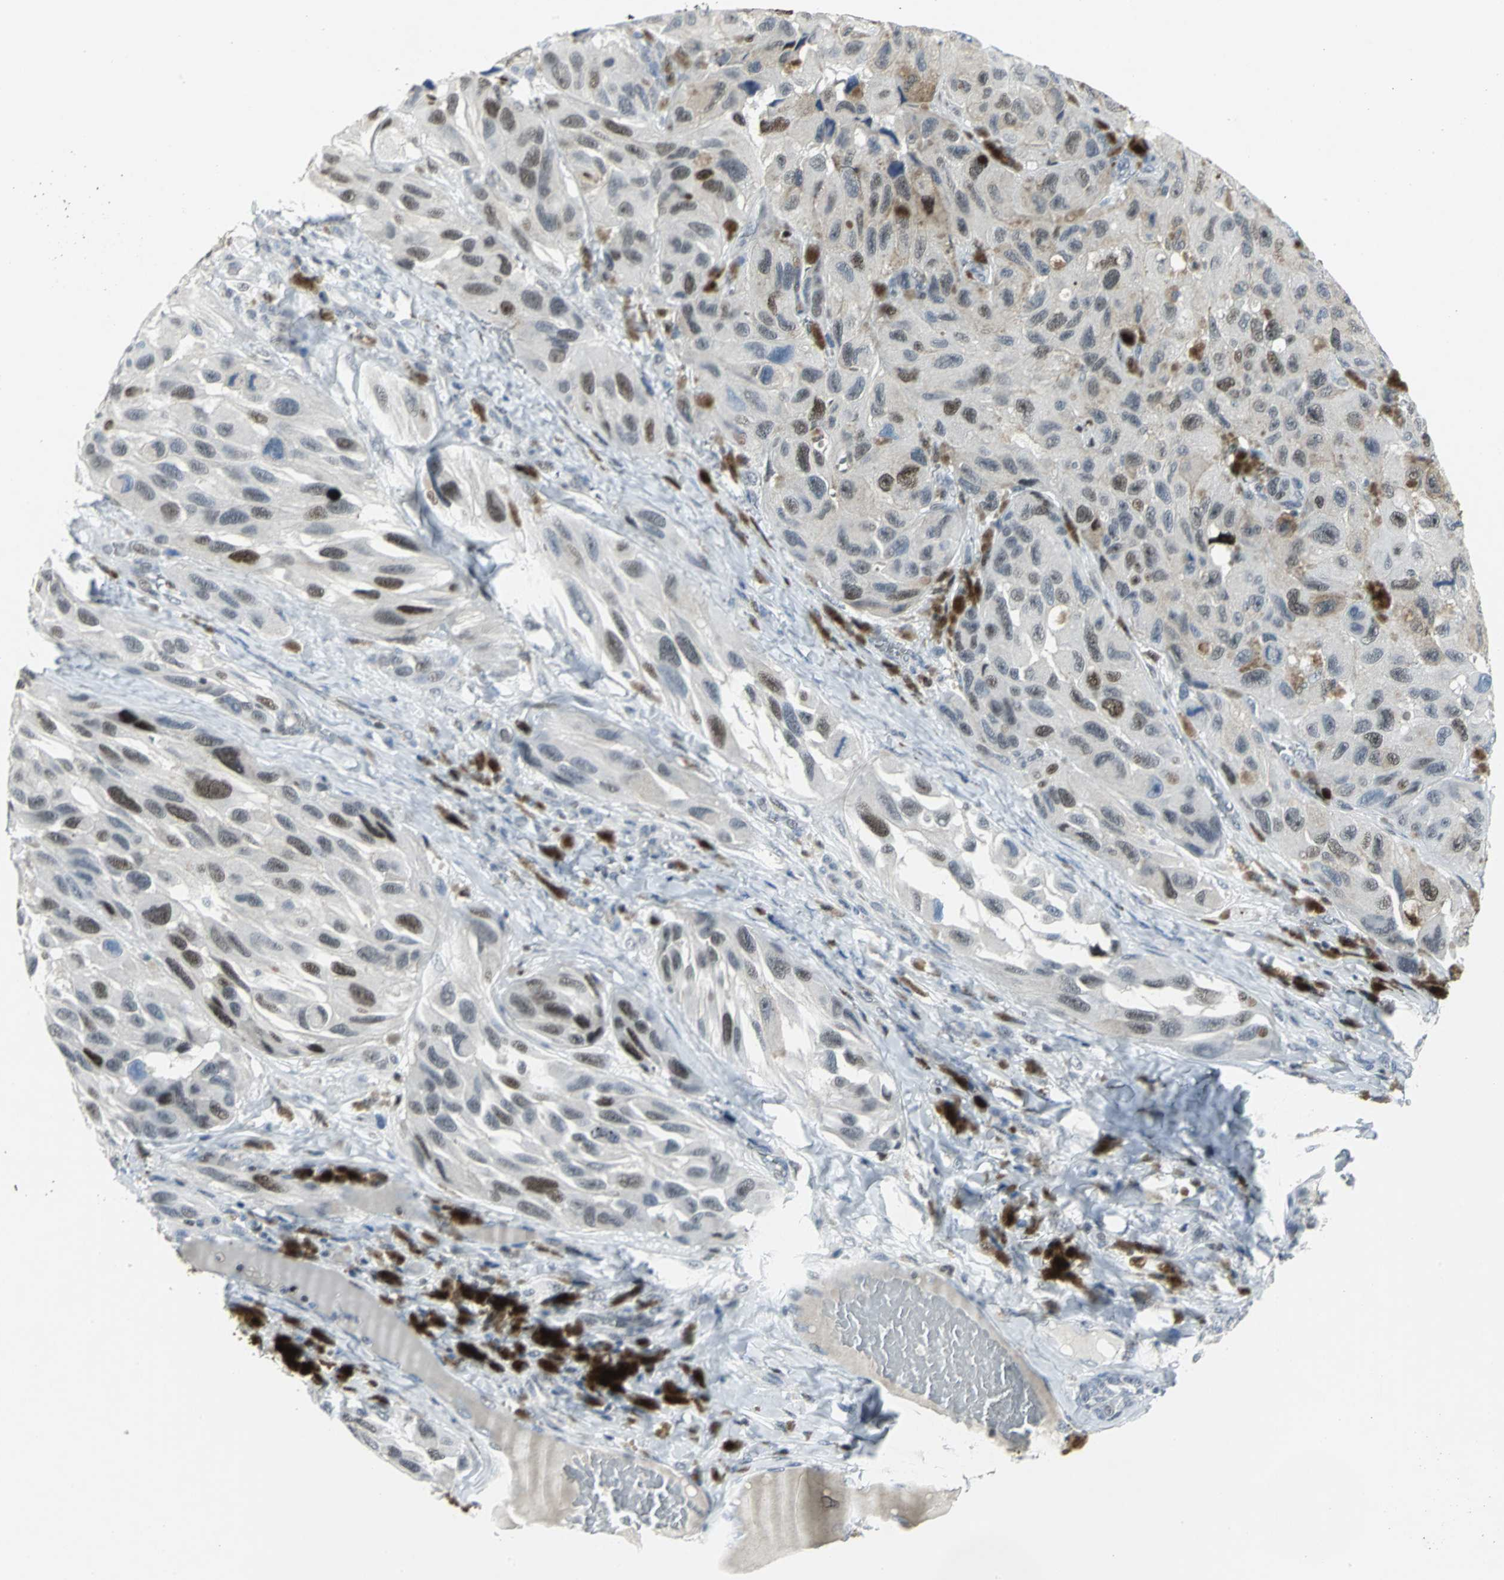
{"staining": {"intensity": "moderate", "quantity": "25%-75%", "location": "nuclear"}, "tissue": "melanoma", "cell_type": "Tumor cells", "image_type": "cancer", "snomed": [{"axis": "morphology", "description": "Malignant melanoma, NOS"}, {"axis": "topography", "description": "Skin"}], "caption": "Malignant melanoma stained for a protein (brown) reveals moderate nuclear positive positivity in approximately 25%-75% of tumor cells.", "gene": "RPA1", "patient": {"sex": "female", "age": 73}}